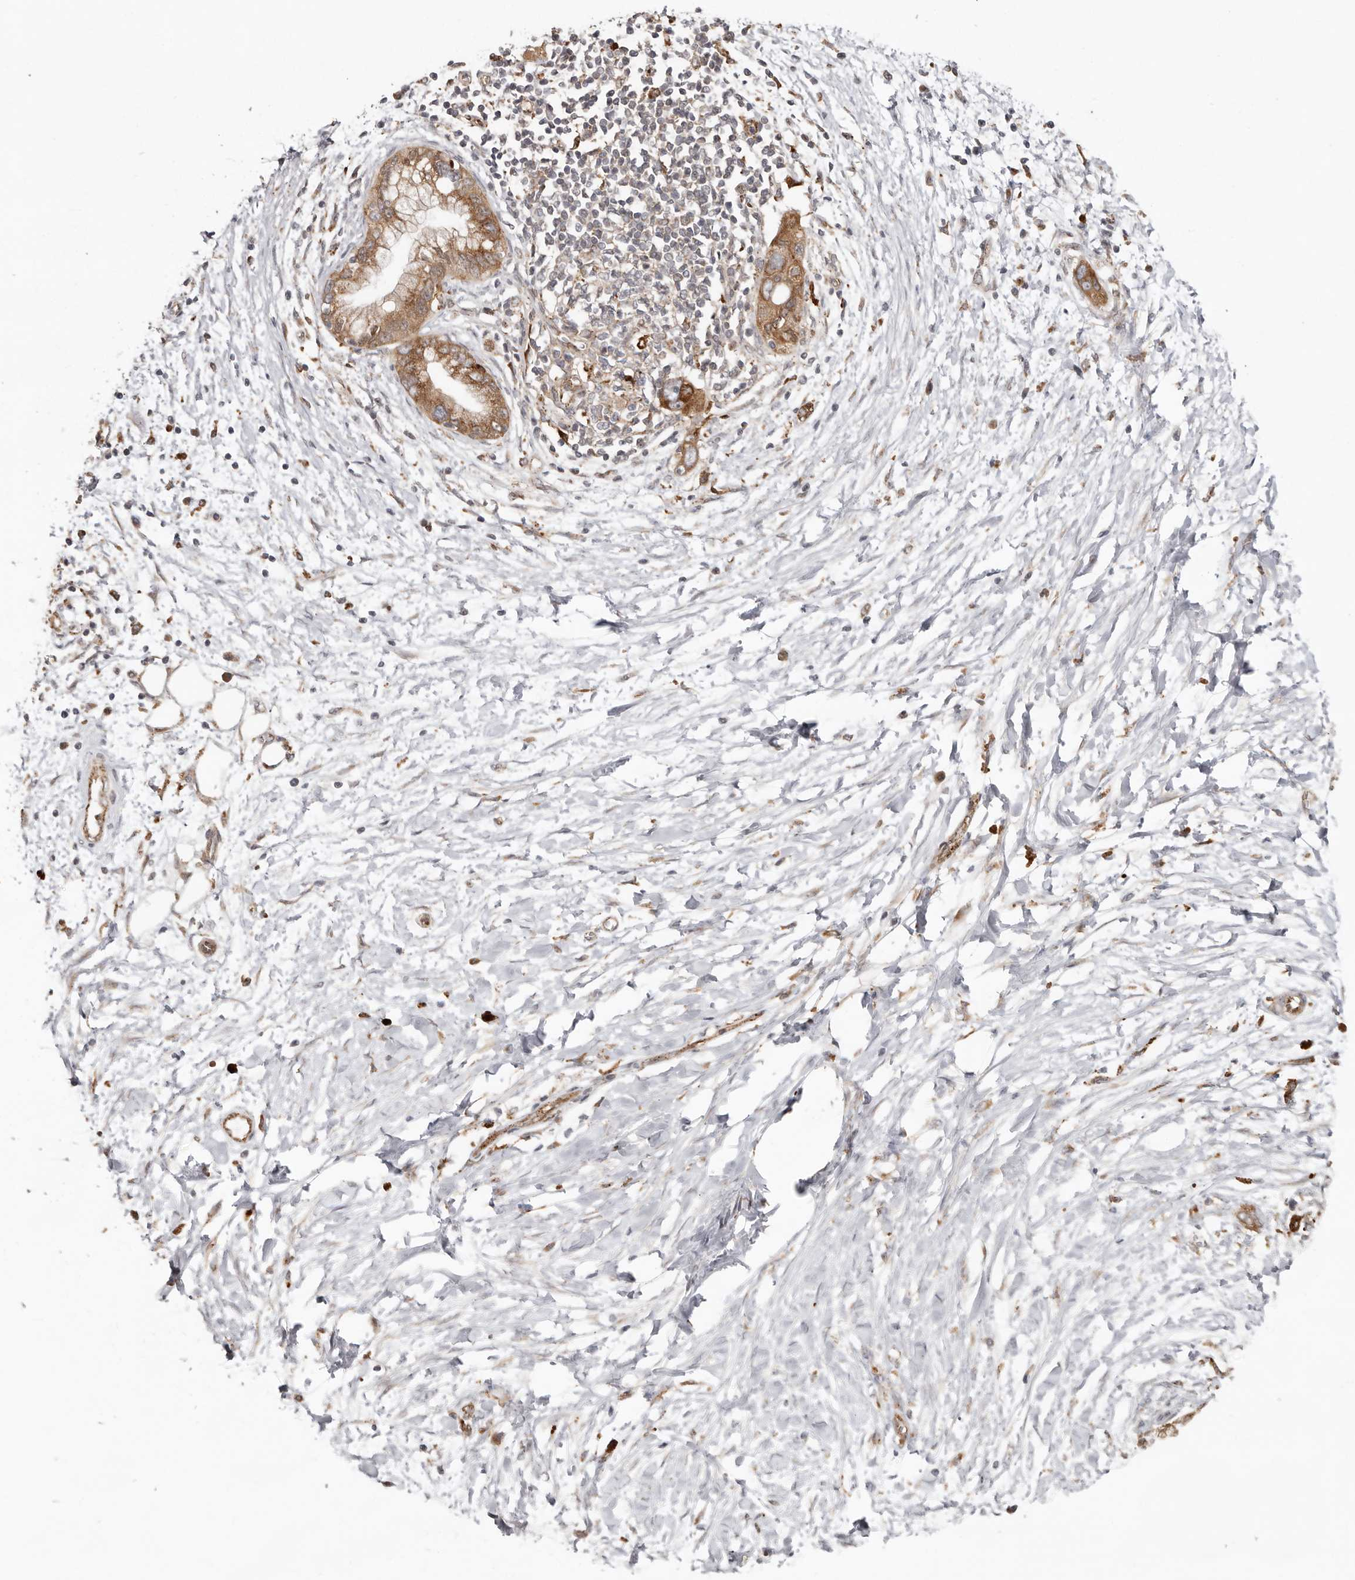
{"staining": {"intensity": "moderate", "quantity": ">75%", "location": "cytoplasmic/membranous"}, "tissue": "pancreatic cancer", "cell_type": "Tumor cells", "image_type": "cancer", "snomed": [{"axis": "morphology", "description": "Normal tissue, NOS"}, {"axis": "morphology", "description": "Adenocarcinoma, NOS"}, {"axis": "topography", "description": "Pancreas"}, {"axis": "topography", "description": "Peripheral nerve tissue"}], "caption": "Immunohistochemical staining of human pancreatic cancer reveals moderate cytoplasmic/membranous protein staining in approximately >75% of tumor cells.", "gene": "GRN", "patient": {"sex": "male", "age": 59}}